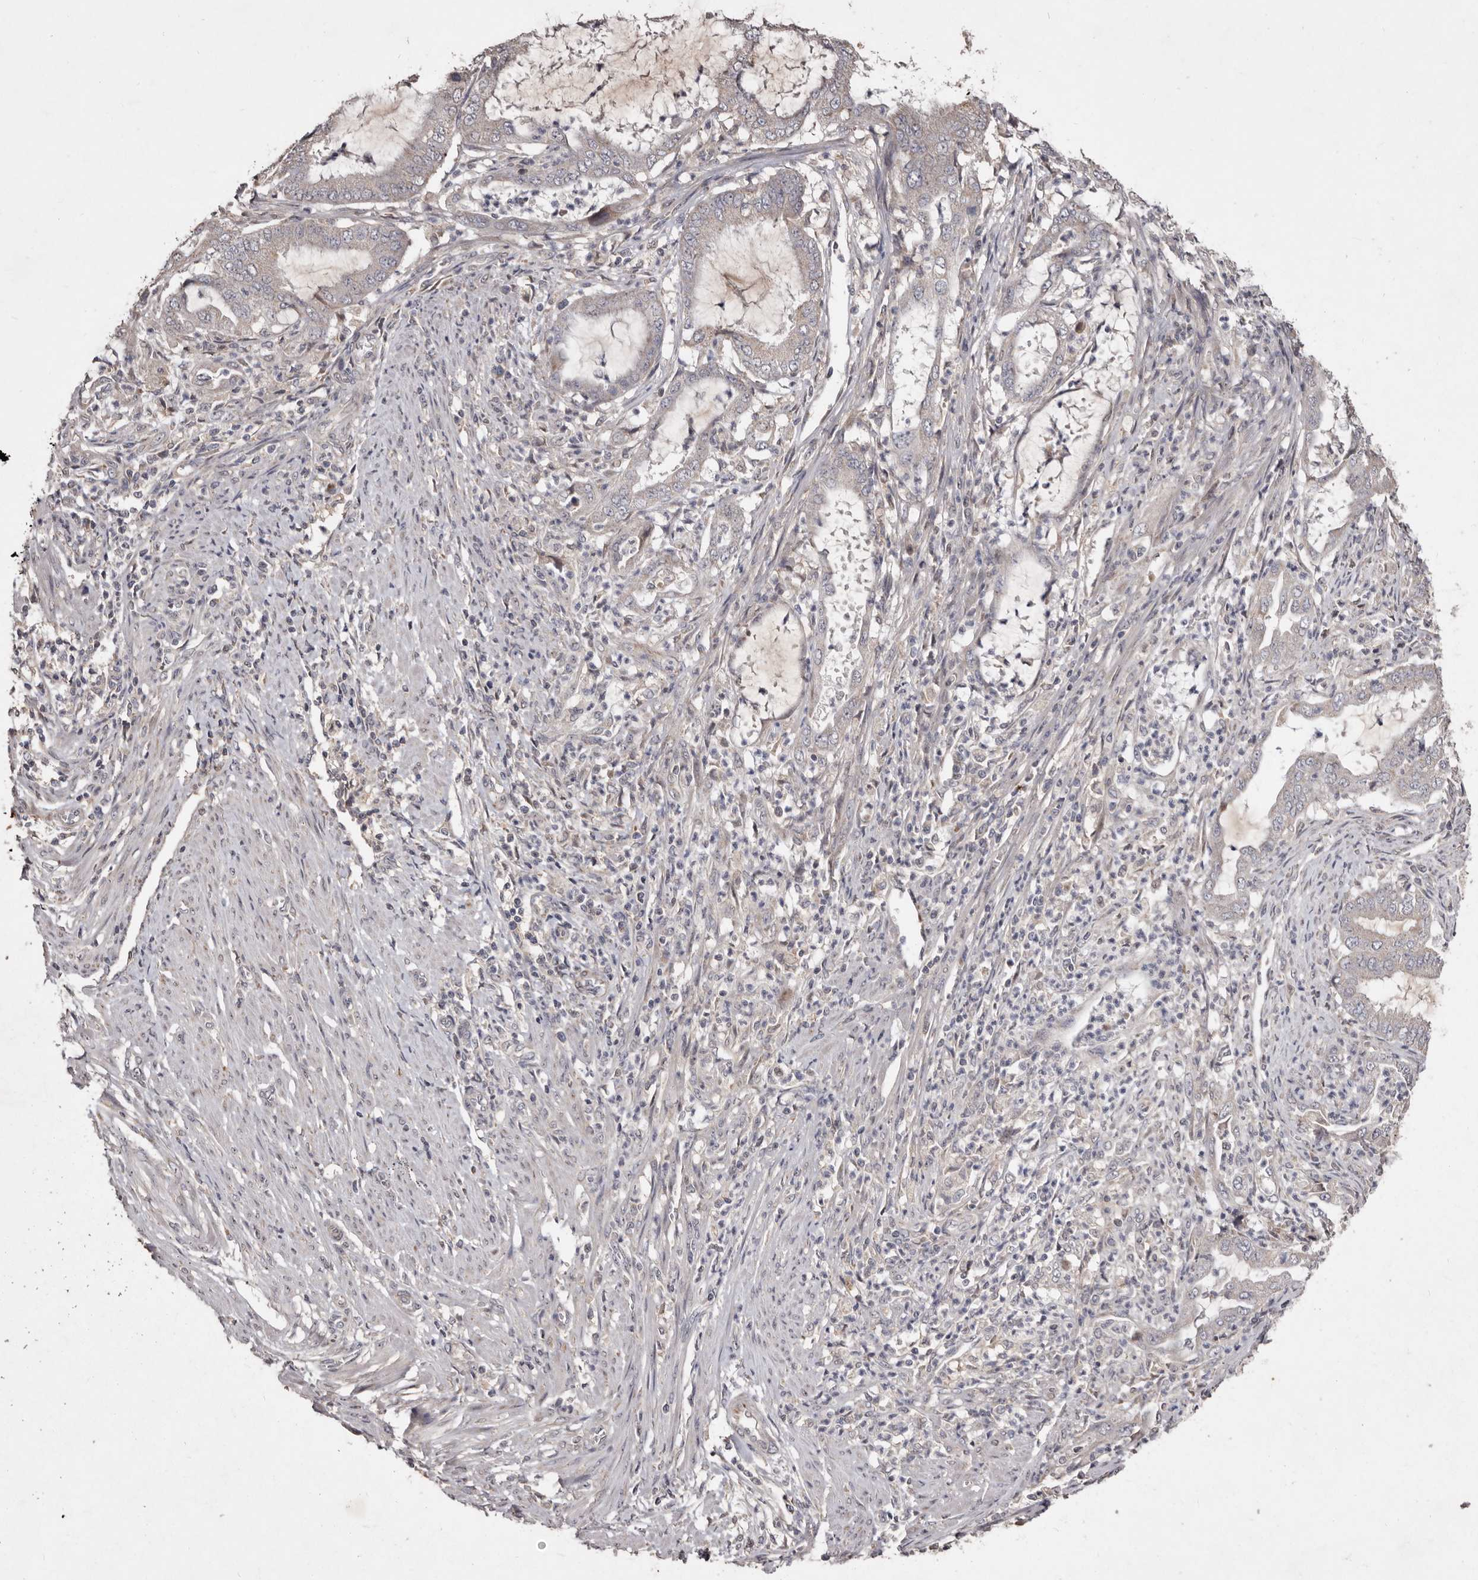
{"staining": {"intensity": "negative", "quantity": "none", "location": "none"}, "tissue": "endometrial cancer", "cell_type": "Tumor cells", "image_type": "cancer", "snomed": [{"axis": "morphology", "description": "Adenocarcinoma, NOS"}, {"axis": "topography", "description": "Endometrium"}], "caption": "IHC of human endometrial cancer exhibits no staining in tumor cells. (DAB (3,3'-diaminobenzidine) IHC with hematoxylin counter stain).", "gene": "FLAD1", "patient": {"sex": "female", "age": 51}}